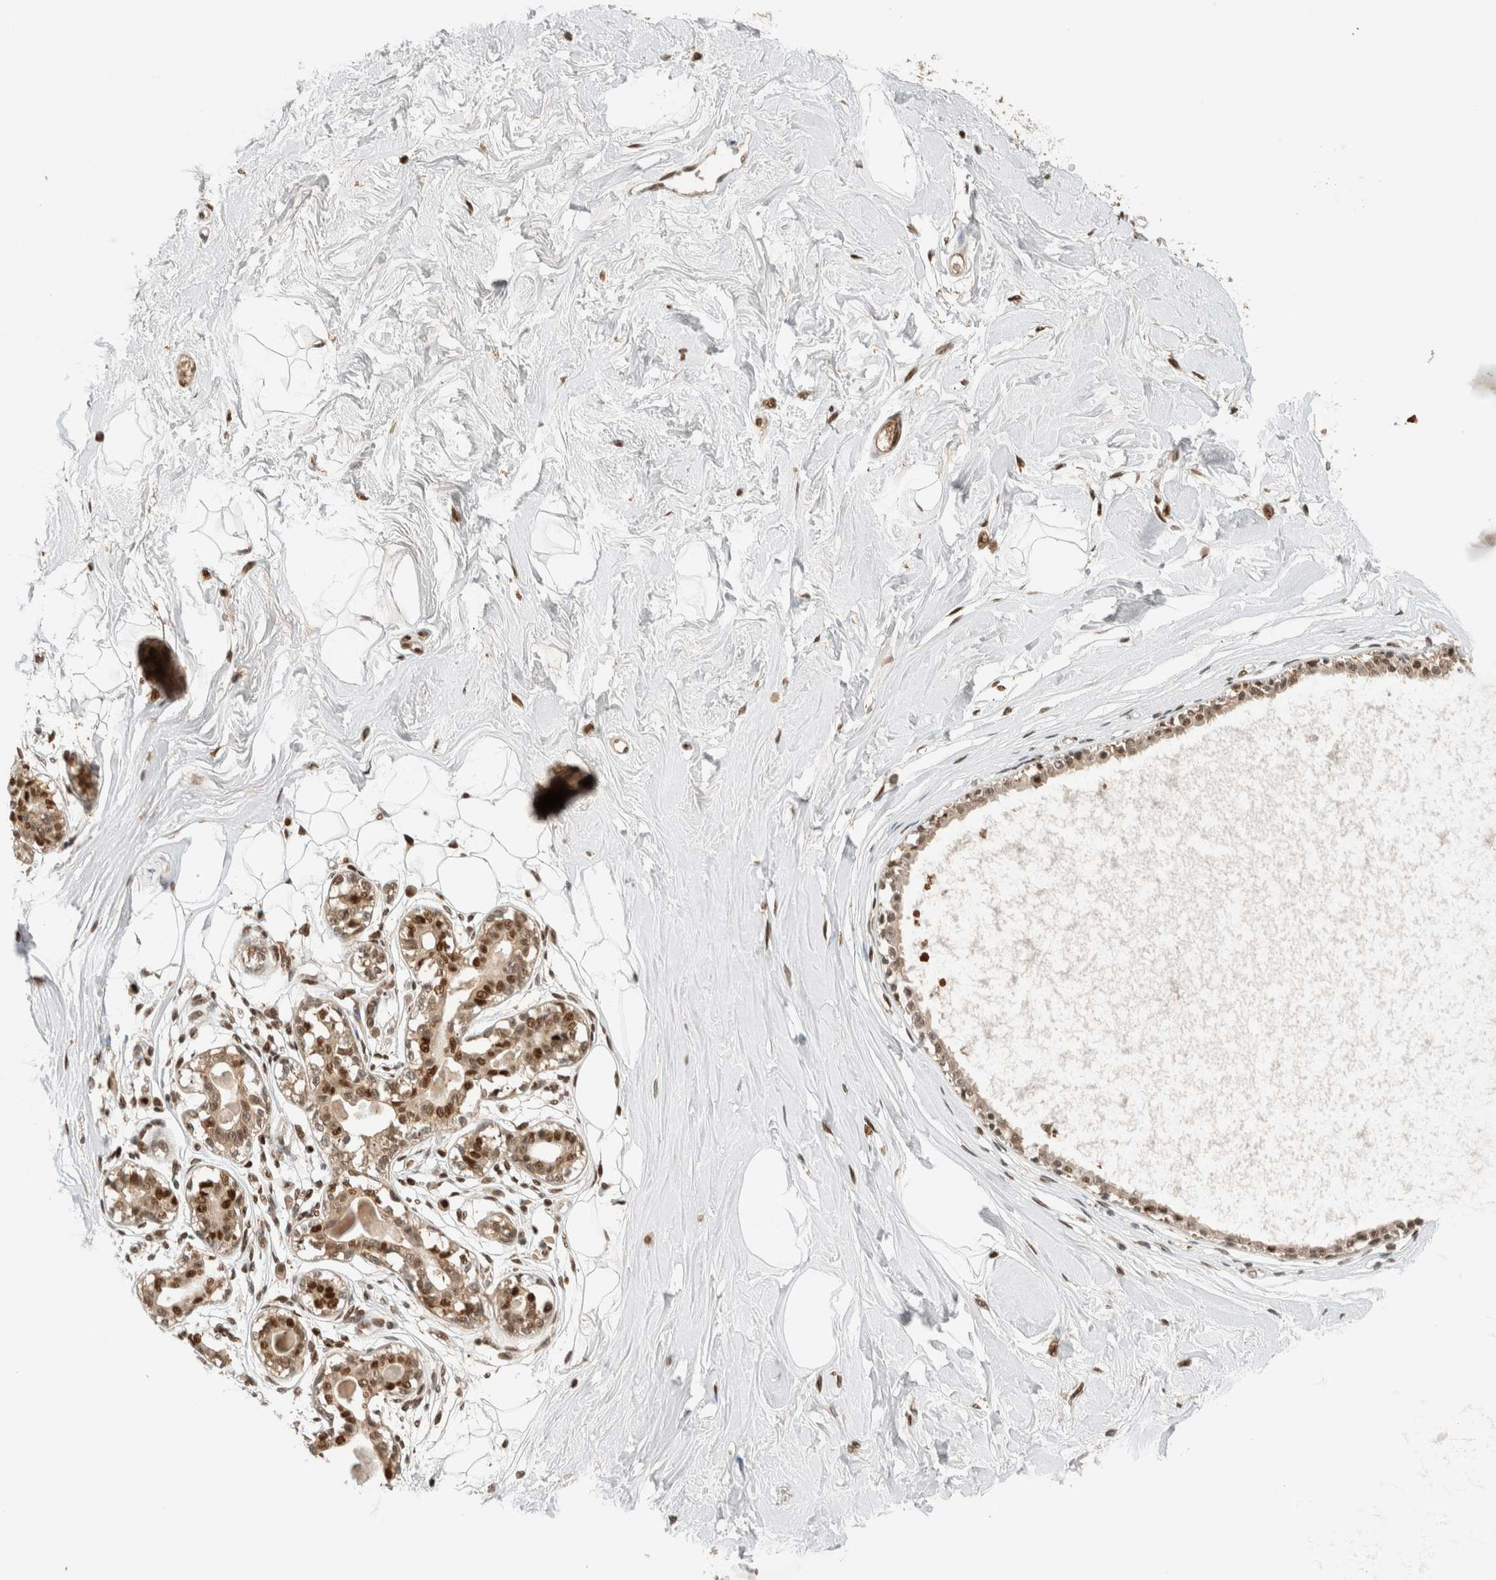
{"staining": {"intensity": "moderate", "quantity": "25%-75%", "location": "nuclear"}, "tissue": "breast", "cell_type": "Adipocytes", "image_type": "normal", "snomed": [{"axis": "morphology", "description": "Normal tissue, NOS"}, {"axis": "topography", "description": "Breast"}], "caption": "A brown stain shows moderate nuclear positivity of a protein in adipocytes of unremarkable human breast.", "gene": "SNRNP40", "patient": {"sex": "female", "age": 45}}